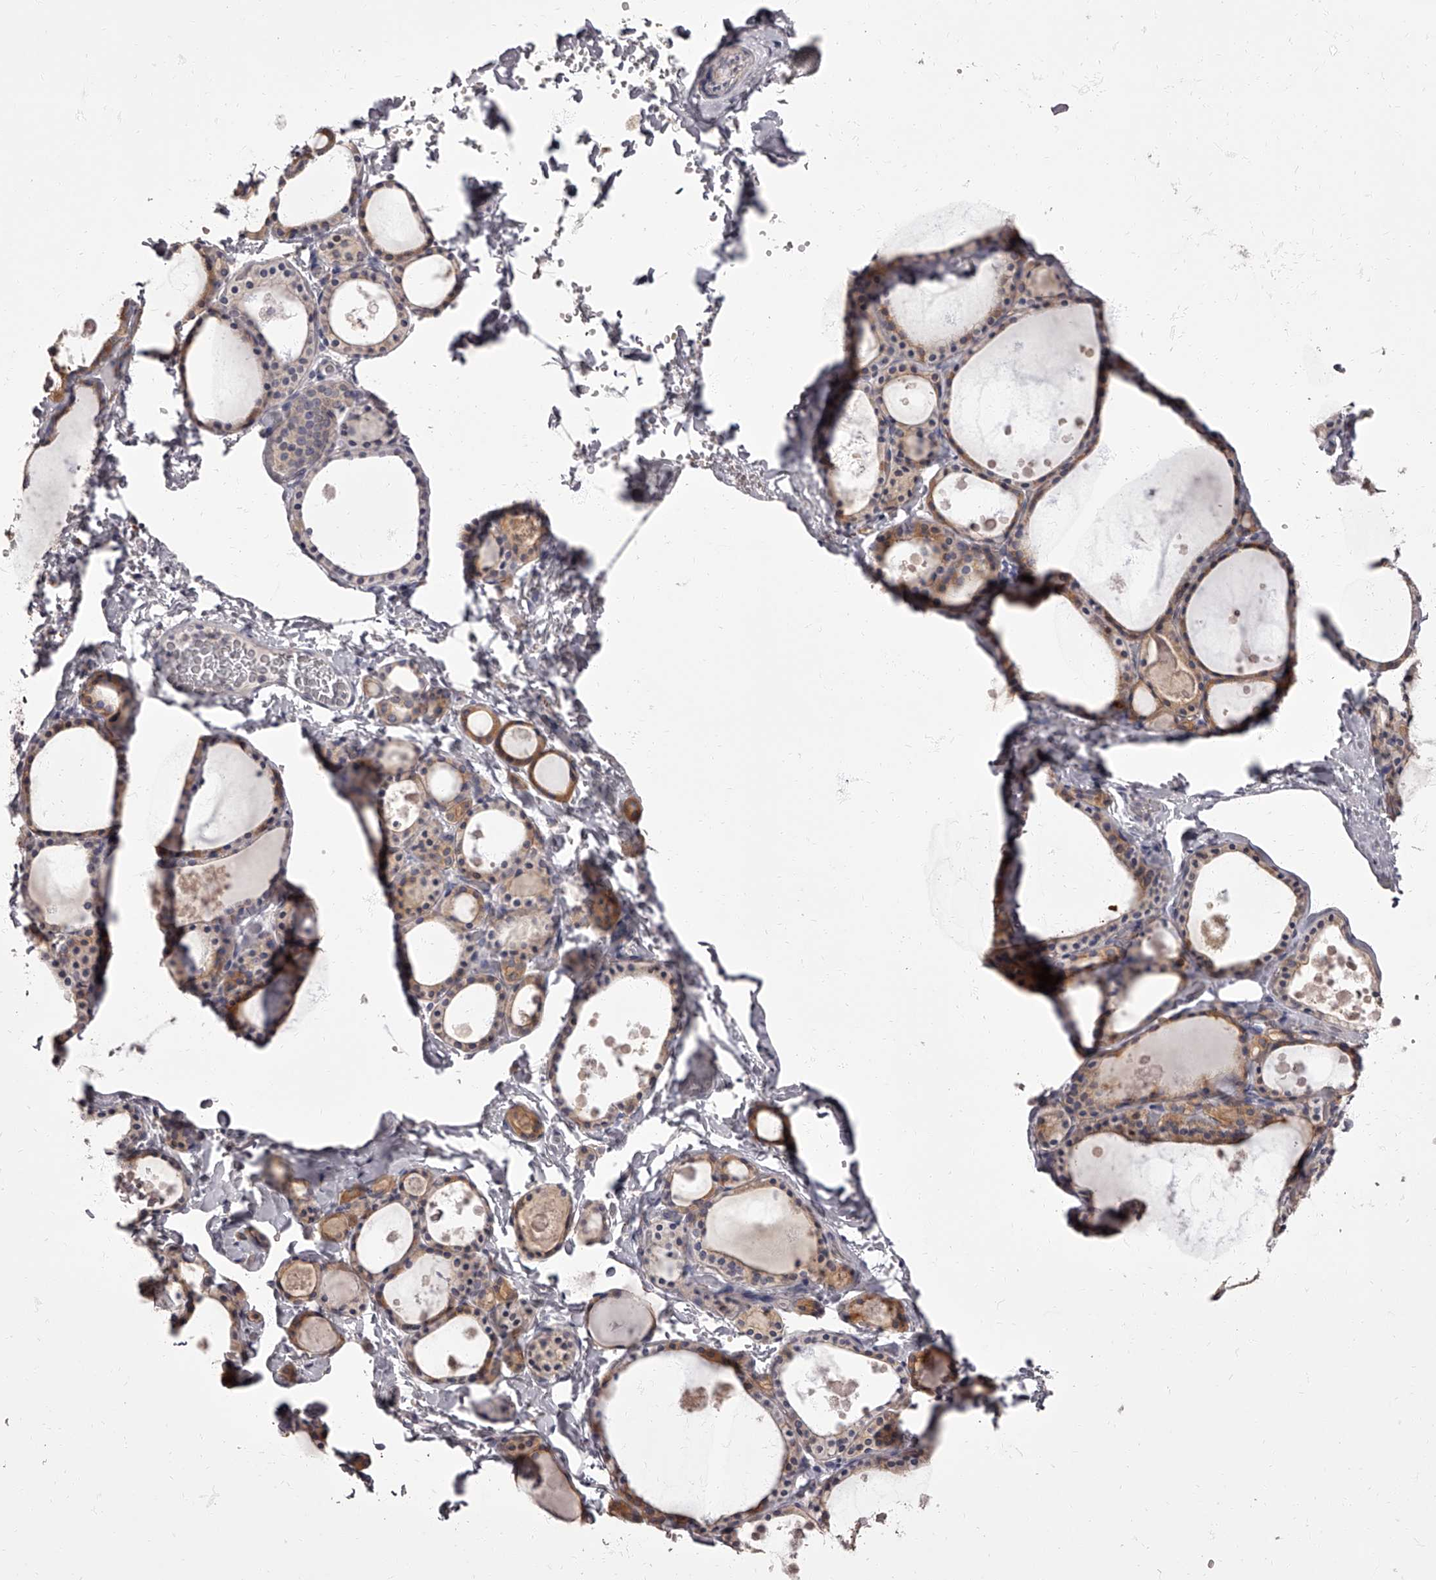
{"staining": {"intensity": "moderate", "quantity": ">75%", "location": "cytoplasmic/membranous"}, "tissue": "thyroid gland", "cell_type": "Glandular cells", "image_type": "normal", "snomed": [{"axis": "morphology", "description": "Normal tissue, NOS"}, {"axis": "topography", "description": "Thyroid gland"}], "caption": "Thyroid gland stained with a brown dye shows moderate cytoplasmic/membranous positive positivity in about >75% of glandular cells.", "gene": "APEH", "patient": {"sex": "male", "age": 56}}